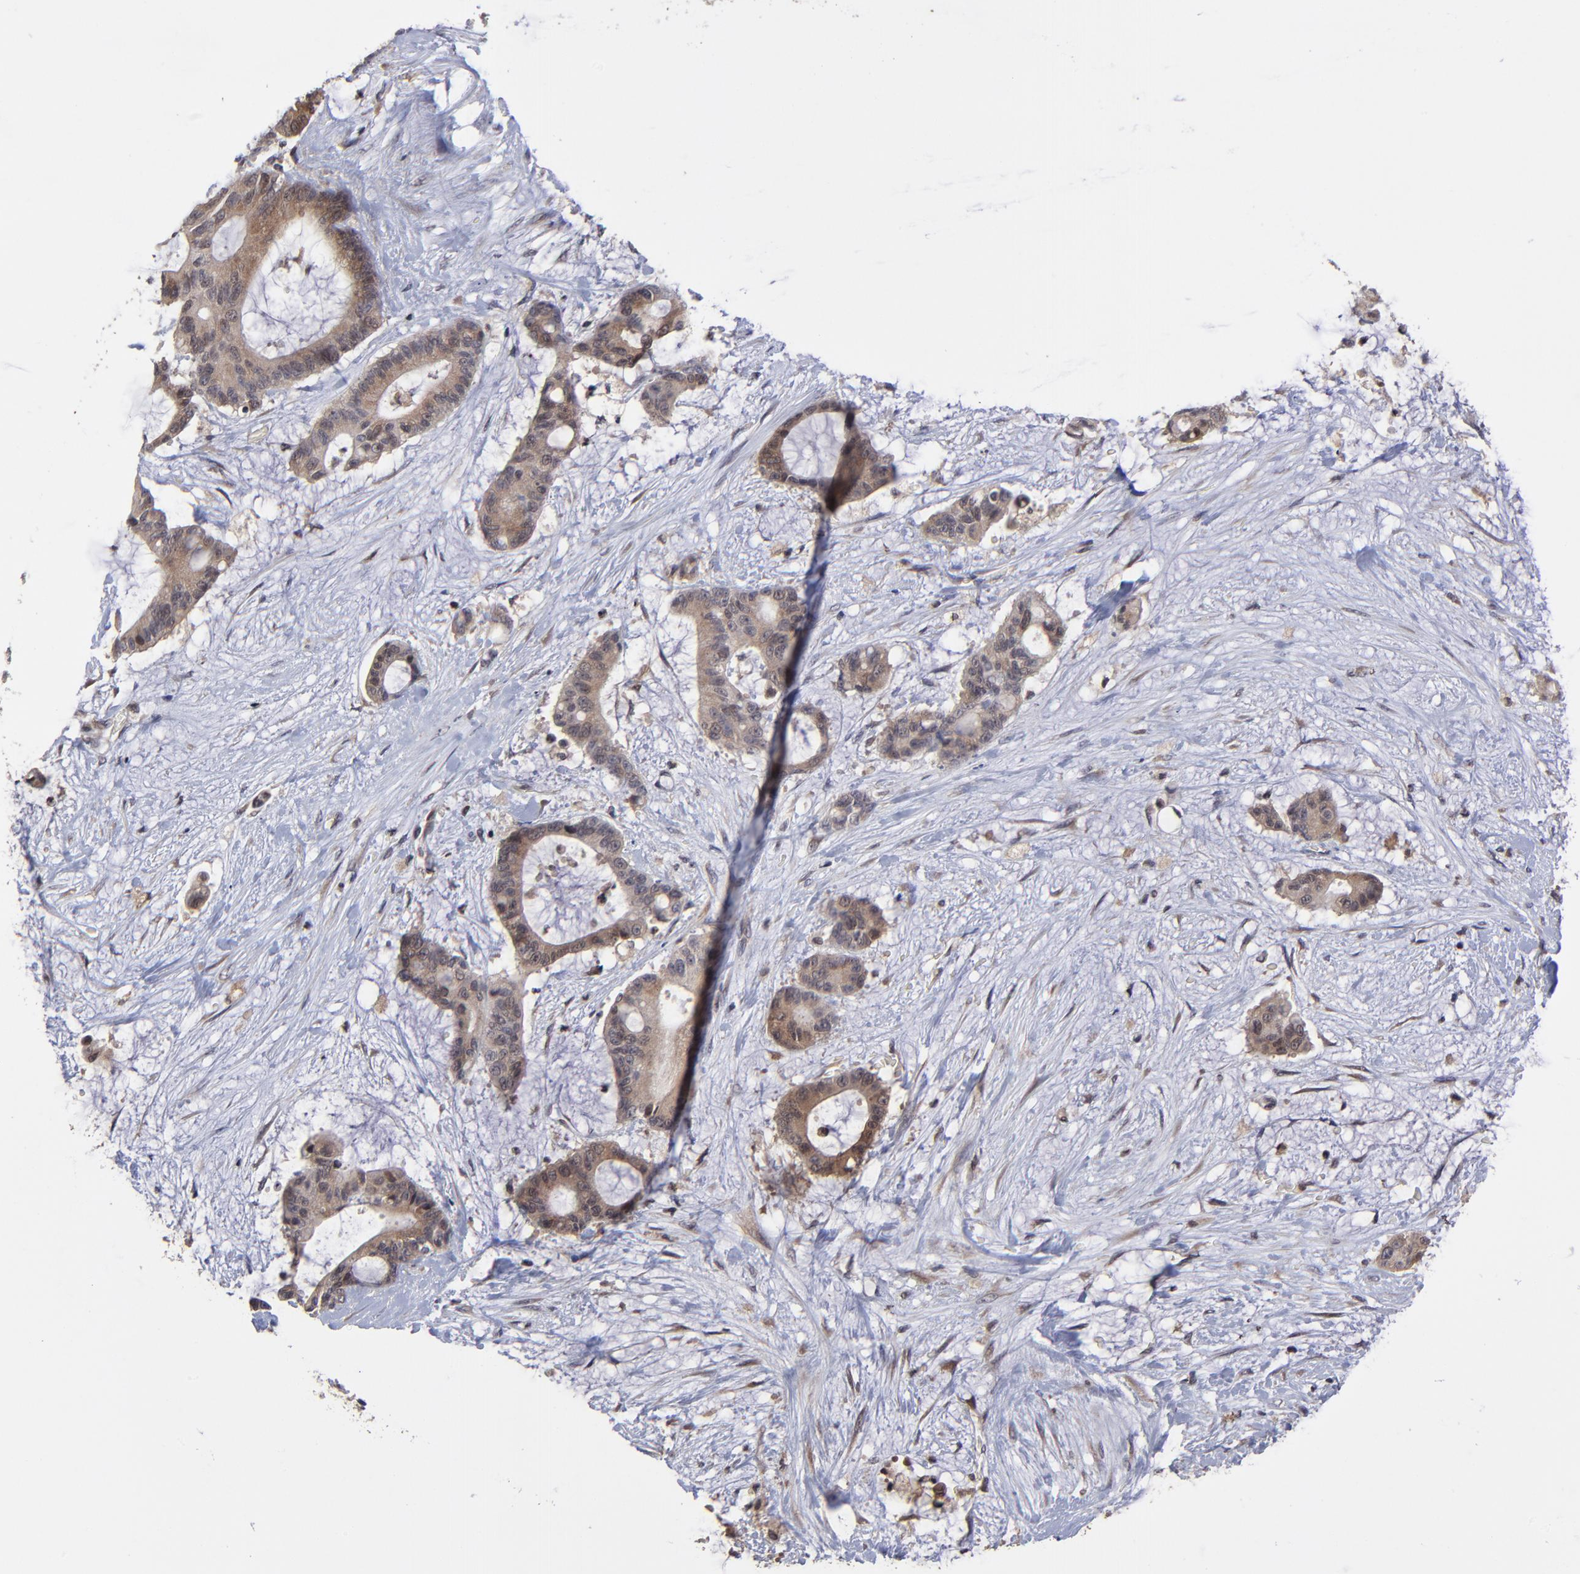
{"staining": {"intensity": "moderate", "quantity": ">75%", "location": "cytoplasmic/membranous"}, "tissue": "liver cancer", "cell_type": "Tumor cells", "image_type": "cancer", "snomed": [{"axis": "morphology", "description": "Cholangiocarcinoma"}, {"axis": "topography", "description": "Liver"}], "caption": "This photomicrograph displays immunohistochemistry (IHC) staining of cholangiocarcinoma (liver), with medium moderate cytoplasmic/membranous expression in about >75% of tumor cells.", "gene": "UBE2L6", "patient": {"sex": "female", "age": 73}}